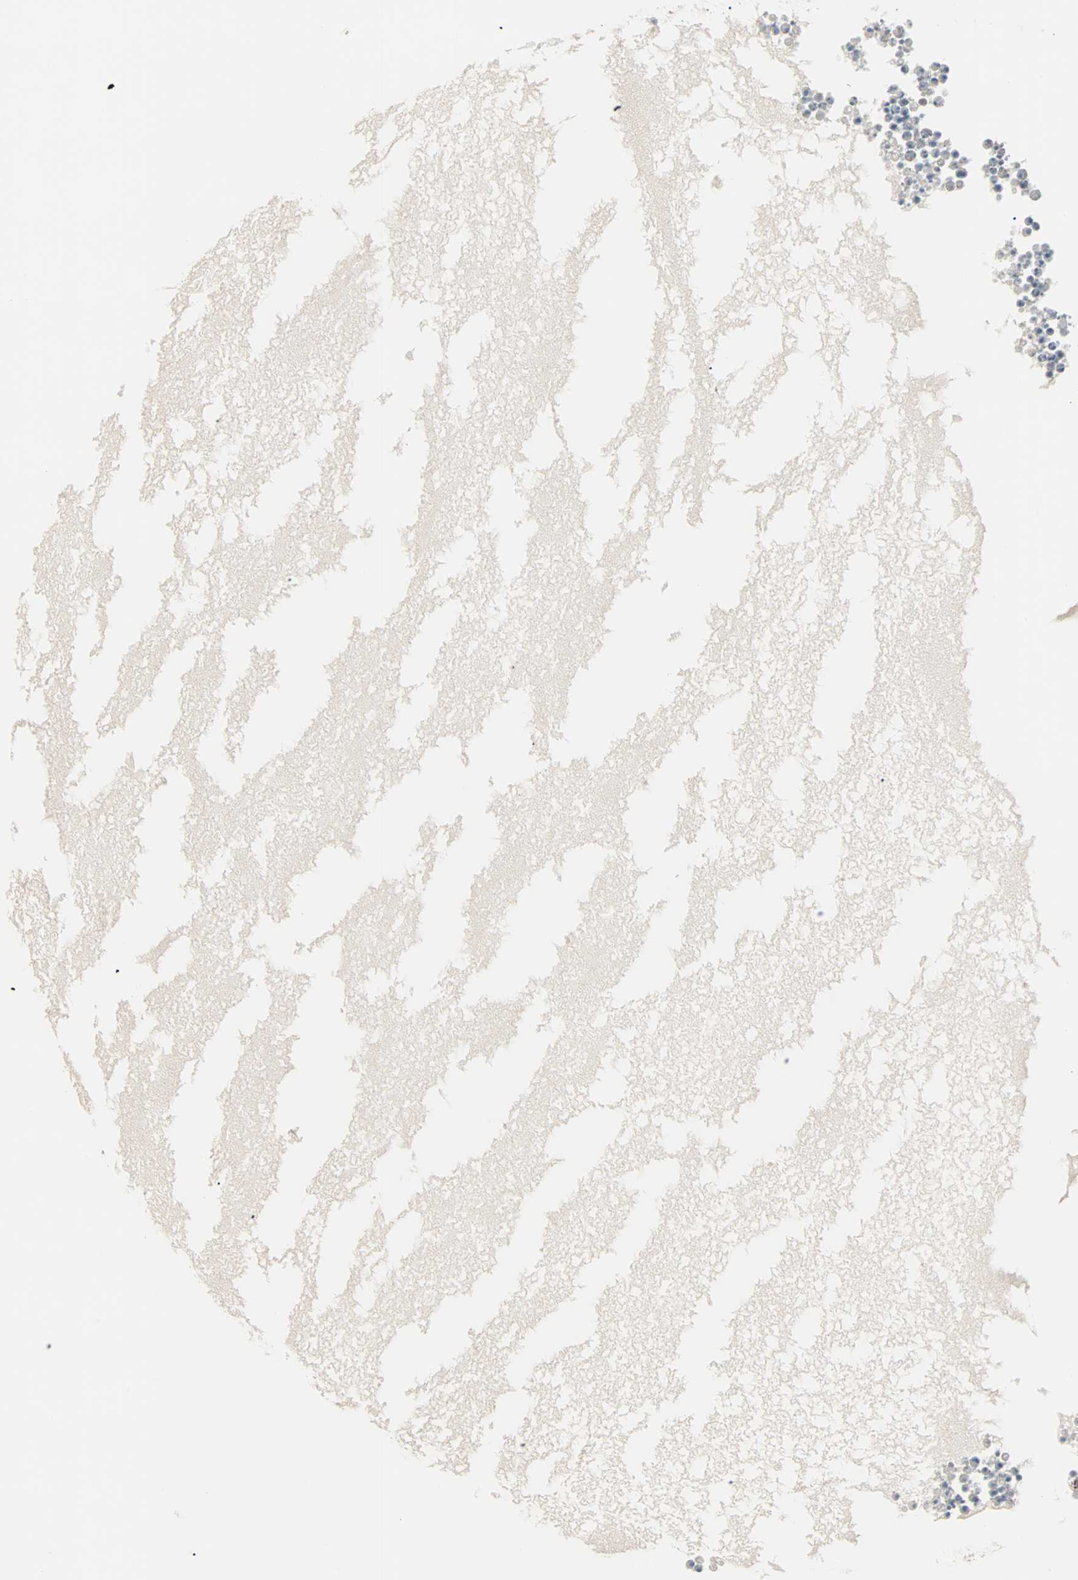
{"staining": {"intensity": "weak", "quantity": "<25%", "location": "cytoplasmic/membranous"}, "tissue": "ovary", "cell_type": "Ovarian stroma cells", "image_type": "normal", "snomed": [{"axis": "morphology", "description": "Normal tissue, NOS"}, {"axis": "topography", "description": "Ovary"}], "caption": "High power microscopy photomicrograph of an IHC micrograph of unremarkable ovary, revealing no significant positivity in ovarian stroma cells. The staining is performed using DAB (3,3'-diaminobenzidine) brown chromogen with nuclei counter-stained in using hematoxylin.", "gene": "IDH2", "patient": {"sex": "female", "age": 35}}